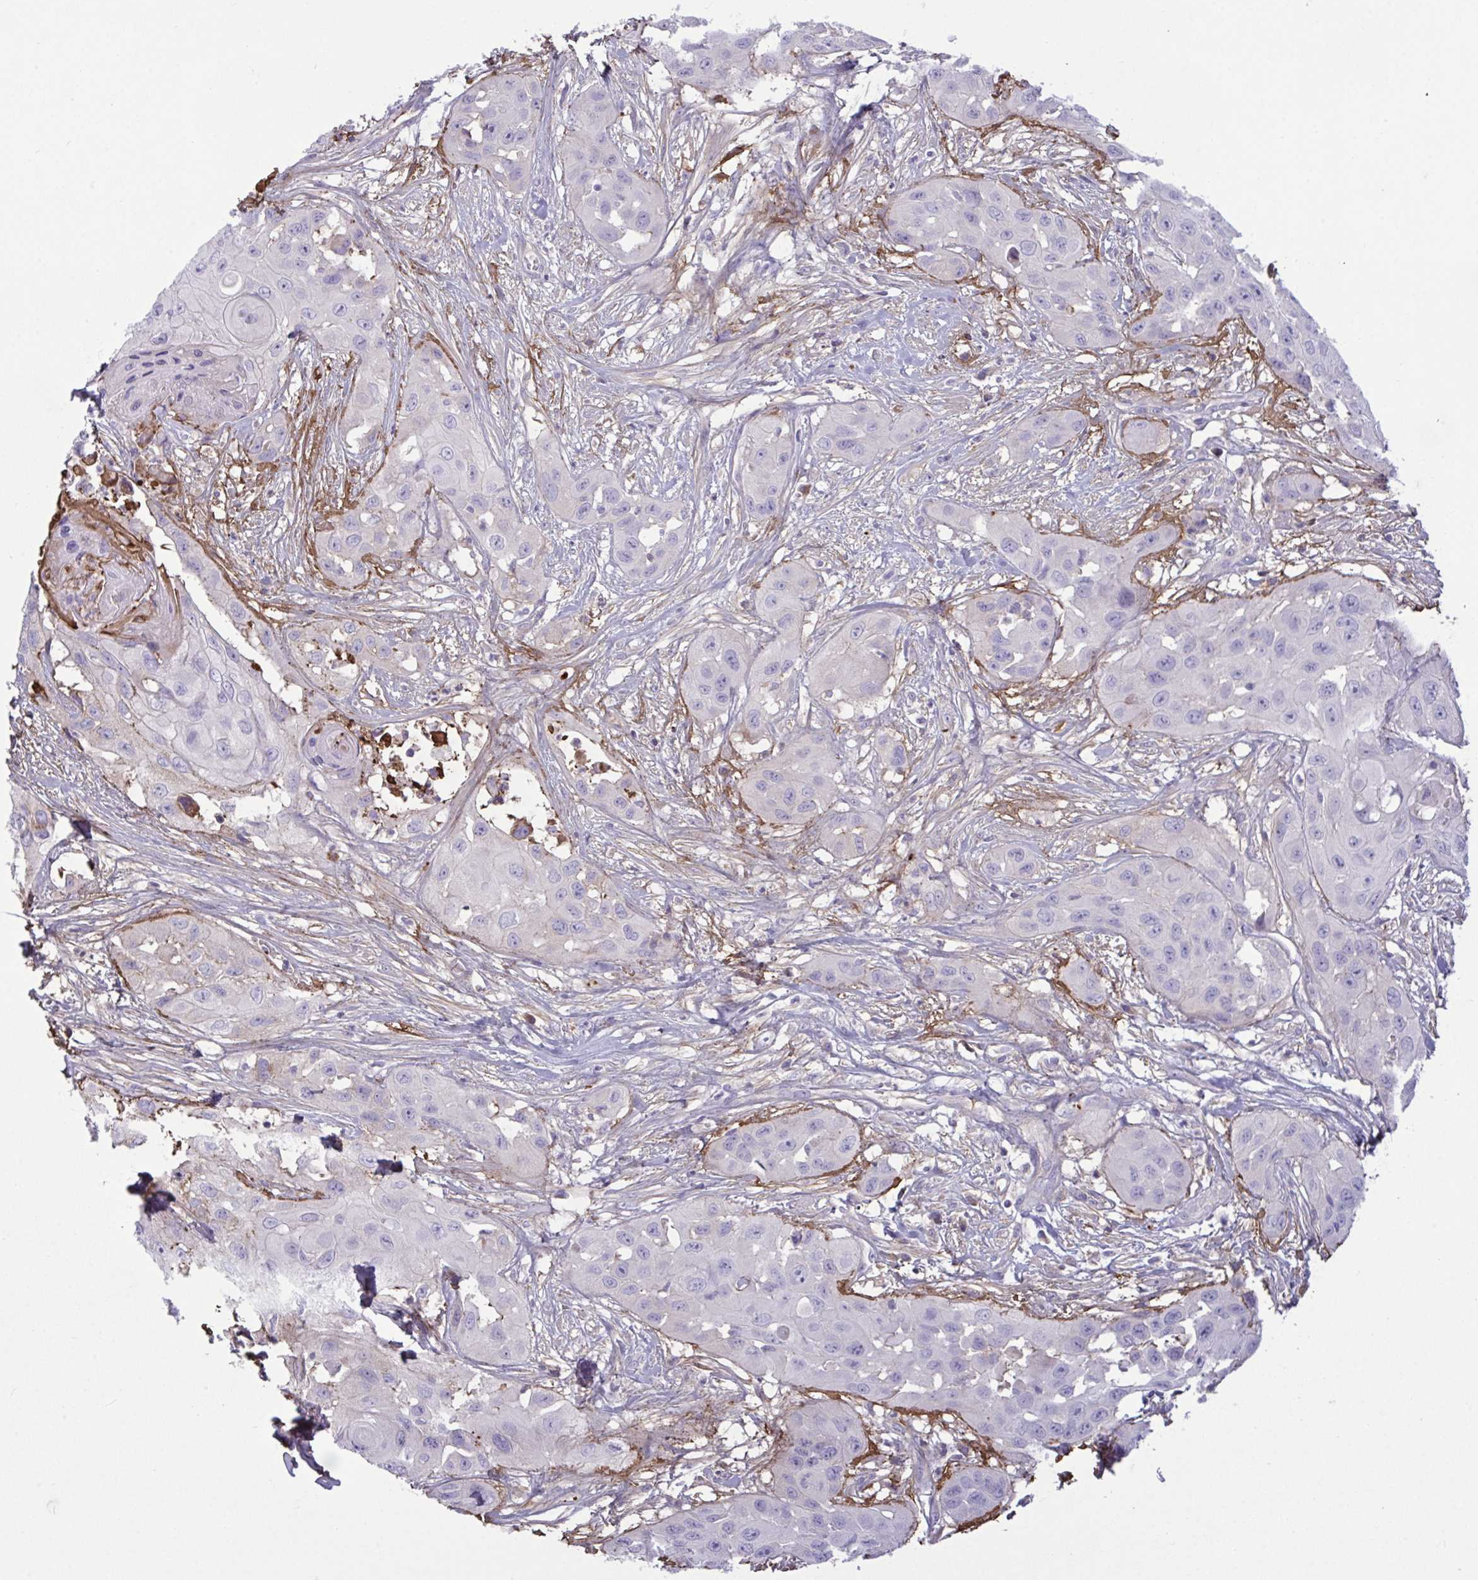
{"staining": {"intensity": "negative", "quantity": "none", "location": "none"}, "tissue": "head and neck cancer", "cell_type": "Tumor cells", "image_type": "cancer", "snomed": [{"axis": "morphology", "description": "Squamous cell carcinoma, NOS"}, {"axis": "topography", "description": "Head-Neck"}], "caption": "The immunohistochemistry (IHC) photomicrograph has no significant positivity in tumor cells of head and neck cancer tissue.", "gene": "IL1R1", "patient": {"sex": "male", "age": 83}}